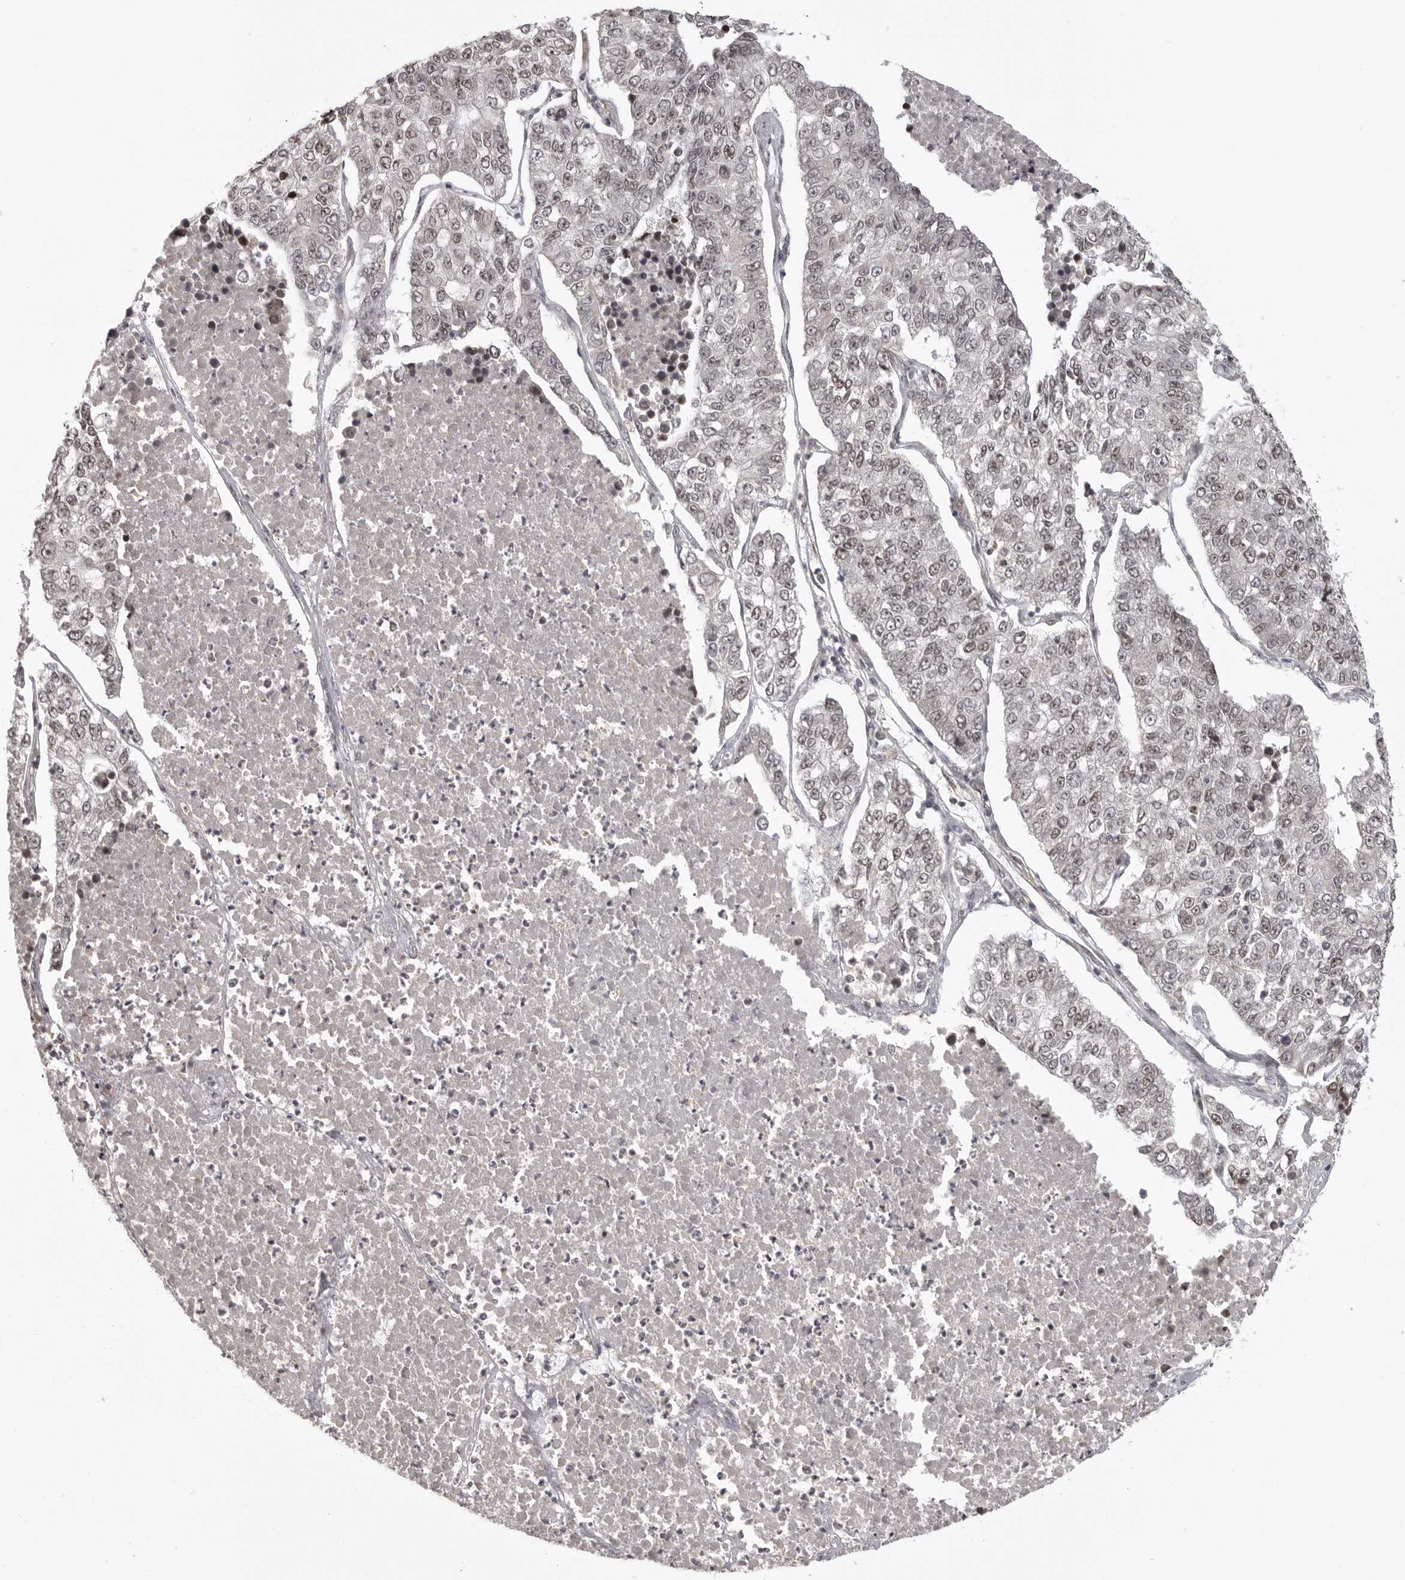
{"staining": {"intensity": "weak", "quantity": ">75%", "location": "nuclear"}, "tissue": "lung cancer", "cell_type": "Tumor cells", "image_type": "cancer", "snomed": [{"axis": "morphology", "description": "Adenocarcinoma, NOS"}, {"axis": "topography", "description": "Lung"}], "caption": "An image of human lung adenocarcinoma stained for a protein reveals weak nuclear brown staining in tumor cells.", "gene": "ISG20L2", "patient": {"sex": "male", "age": 49}}